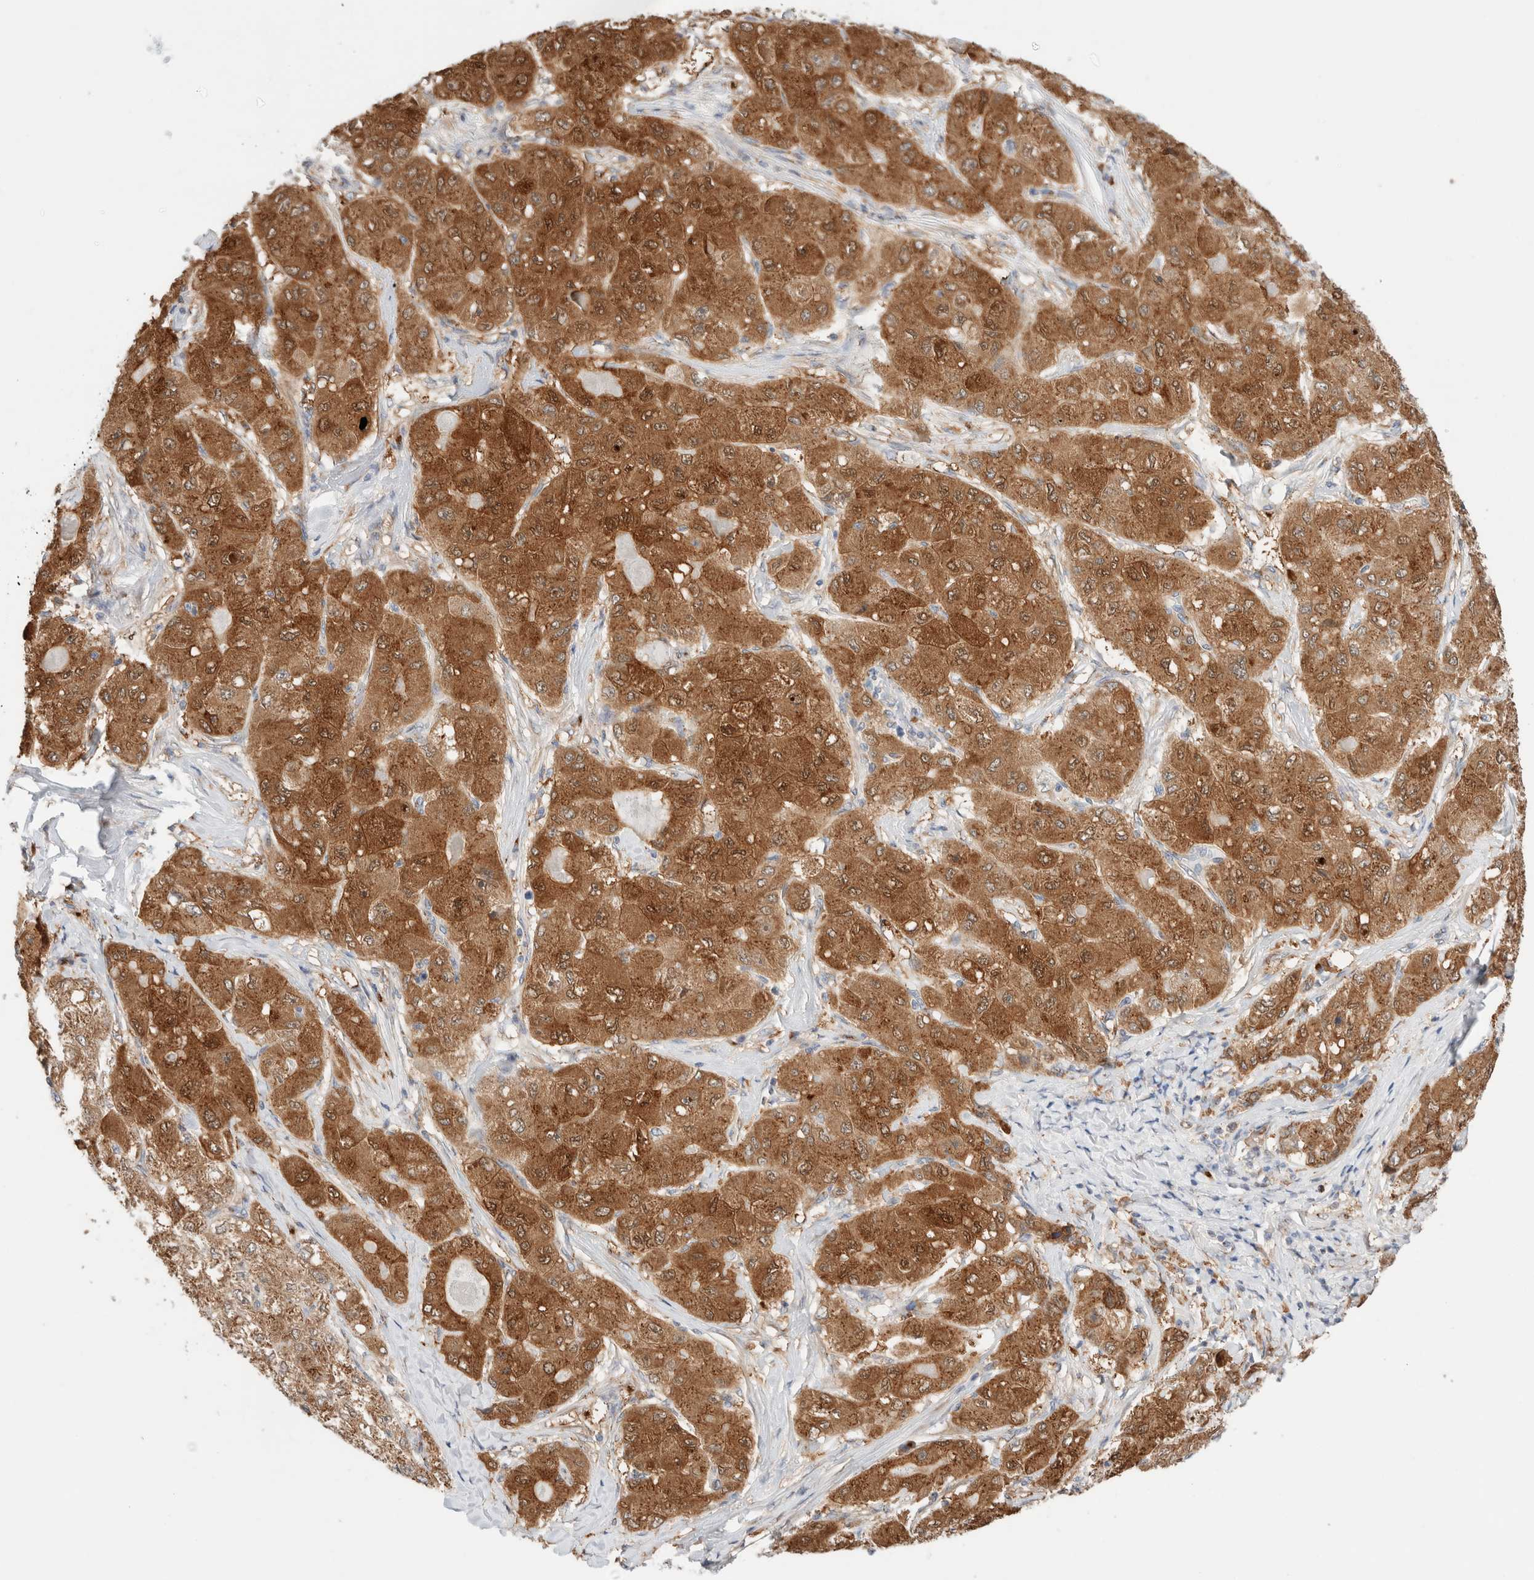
{"staining": {"intensity": "strong", "quantity": ">75%", "location": "cytoplasmic/membranous,nuclear"}, "tissue": "liver cancer", "cell_type": "Tumor cells", "image_type": "cancer", "snomed": [{"axis": "morphology", "description": "Carcinoma, Hepatocellular, NOS"}, {"axis": "topography", "description": "Liver"}], "caption": "Liver cancer (hepatocellular carcinoma) was stained to show a protein in brown. There is high levels of strong cytoplasmic/membranous and nuclear expression in about >75% of tumor cells. Nuclei are stained in blue.", "gene": "LMAN2L", "patient": {"sex": "male", "age": 80}}